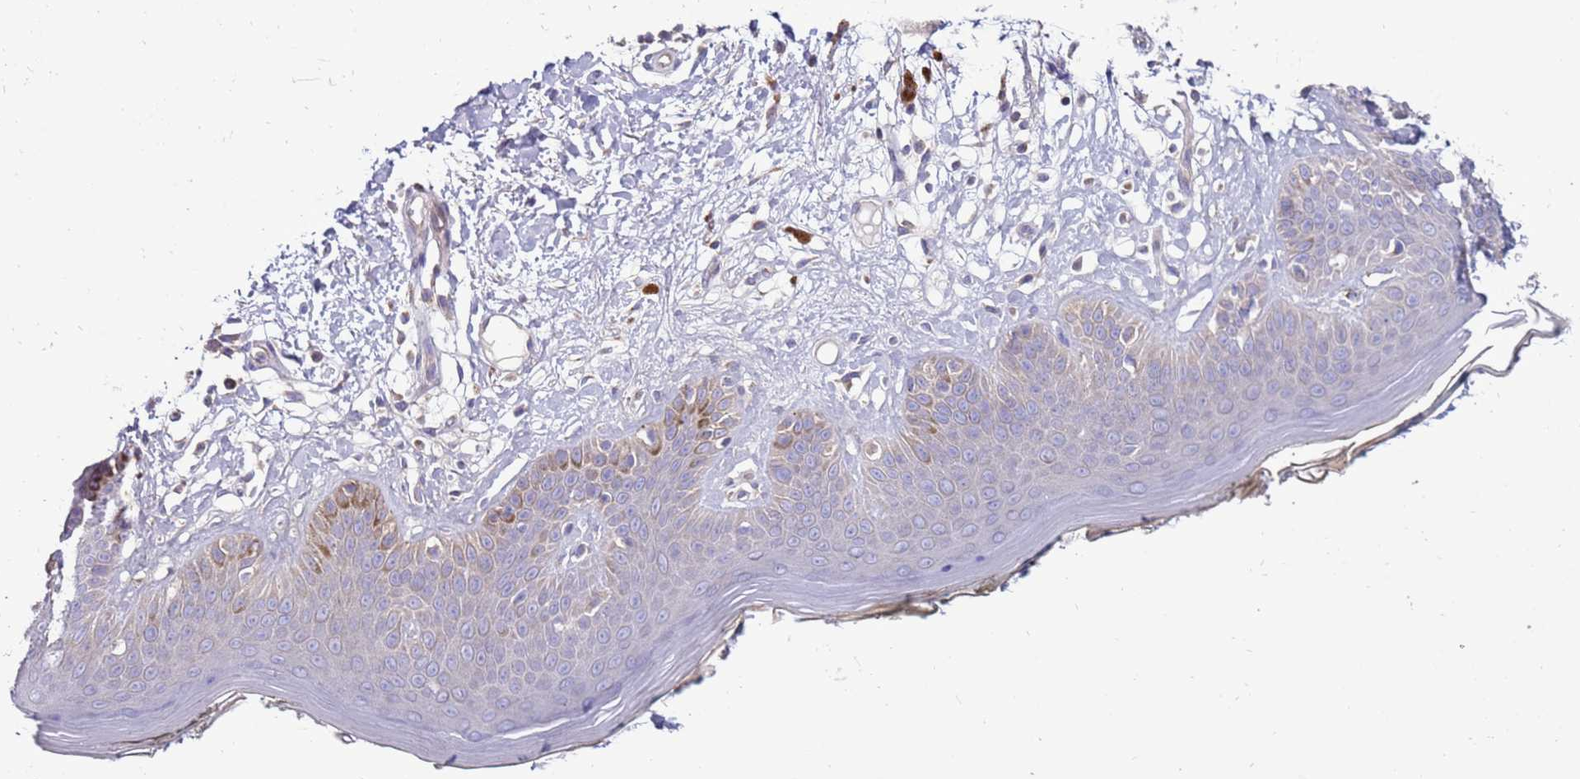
{"staining": {"intensity": "negative", "quantity": "none", "location": "none"}, "tissue": "skin", "cell_type": "Fibroblasts", "image_type": "normal", "snomed": [{"axis": "morphology", "description": "Normal tissue, NOS"}, {"axis": "topography", "description": "Skin"}], "caption": "Human skin stained for a protein using immunohistochemistry displays no staining in fibroblasts.", "gene": "TRAPPC4", "patient": {"sex": "female", "age": 64}}